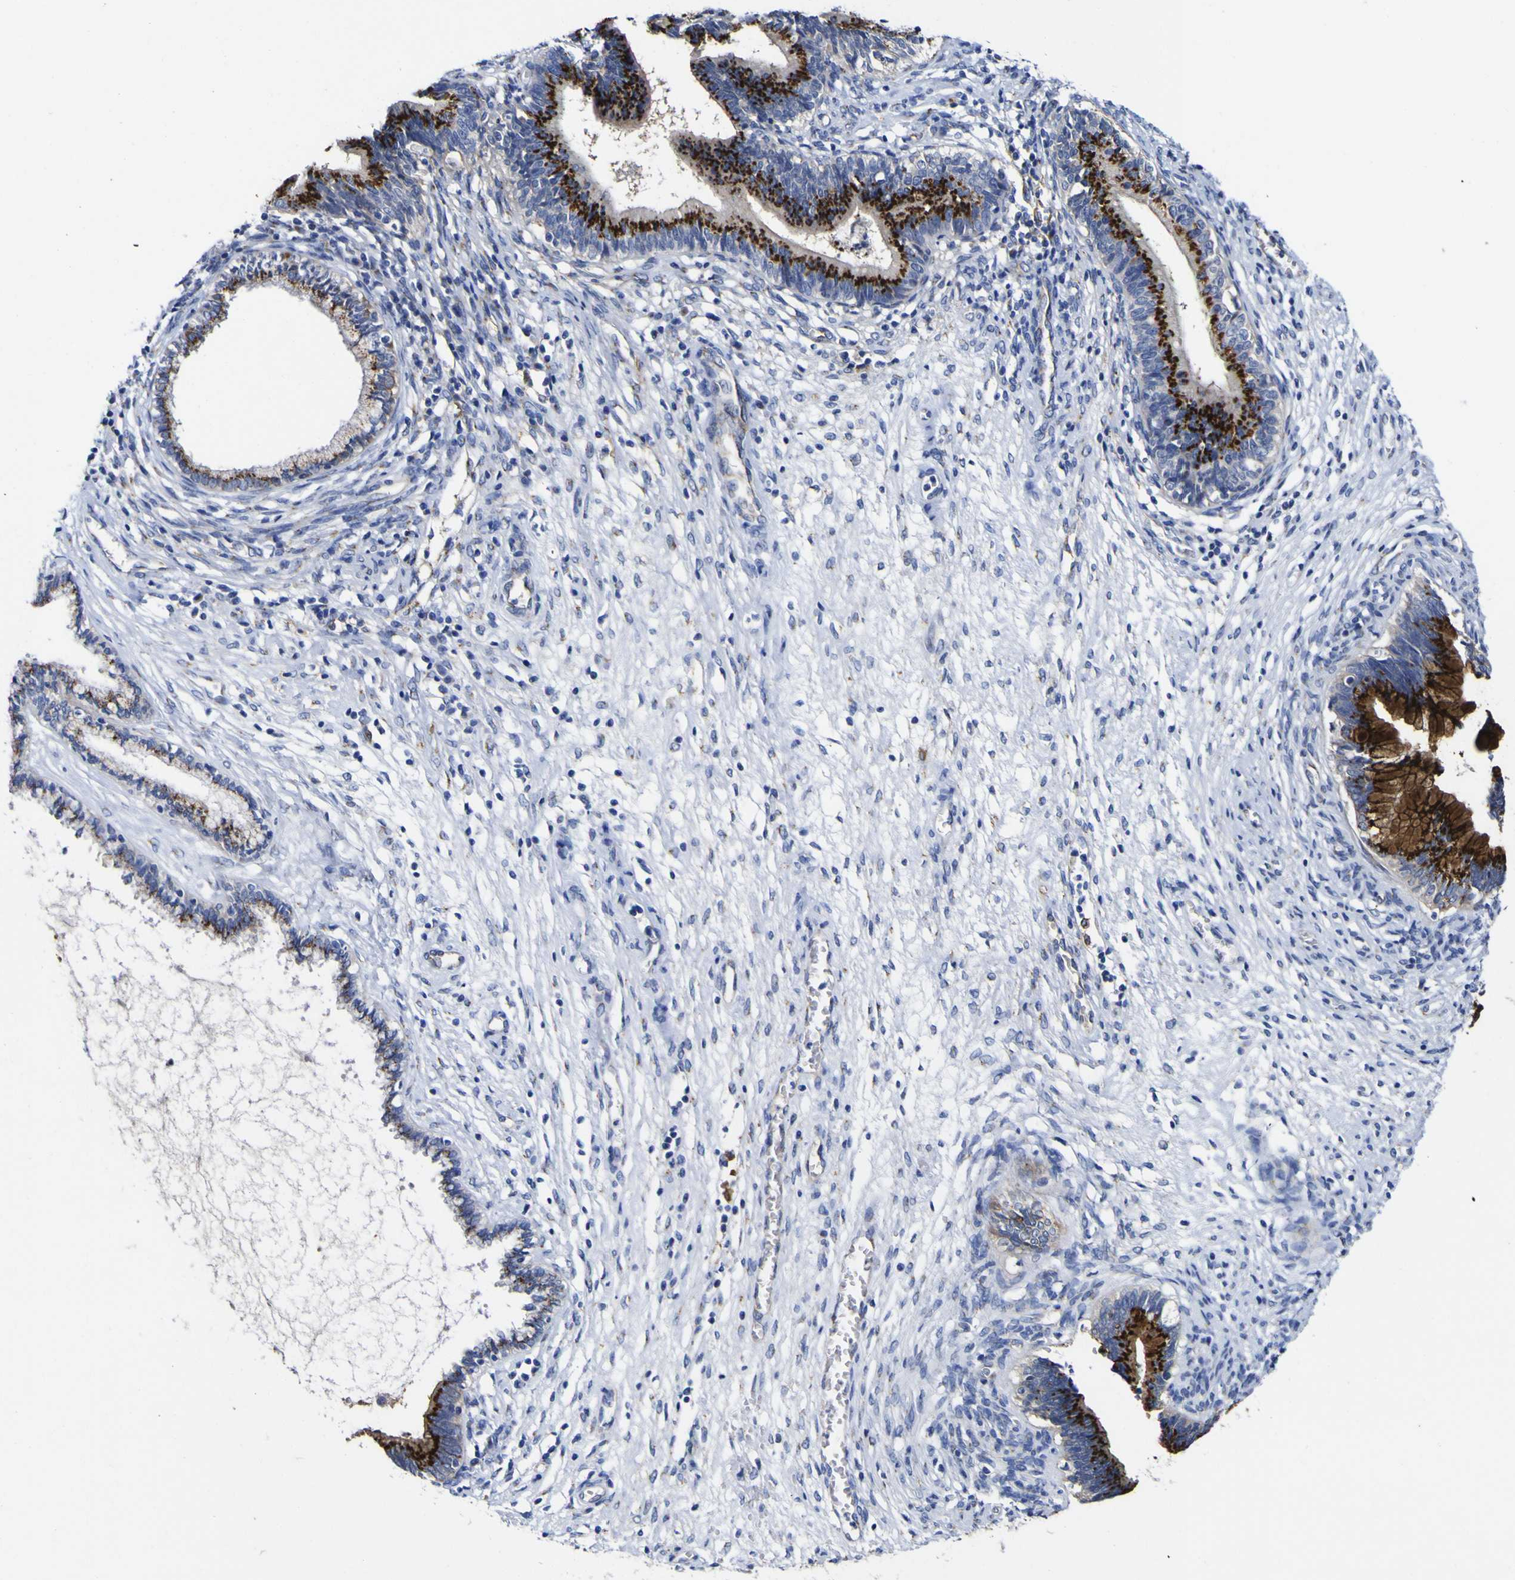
{"staining": {"intensity": "strong", "quantity": ">75%", "location": "cytoplasmic/membranous"}, "tissue": "cervical cancer", "cell_type": "Tumor cells", "image_type": "cancer", "snomed": [{"axis": "morphology", "description": "Adenocarcinoma, NOS"}, {"axis": "topography", "description": "Cervix"}], "caption": "Protein expression by immunohistochemistry (IHC) displays strong cytoplasmic/membranous positivity in about >75% of tumor cells in cervical cancer (adenocarcinoma).", "gene": "GOLM1", "patient": {"sex": "female", "age": 44}}